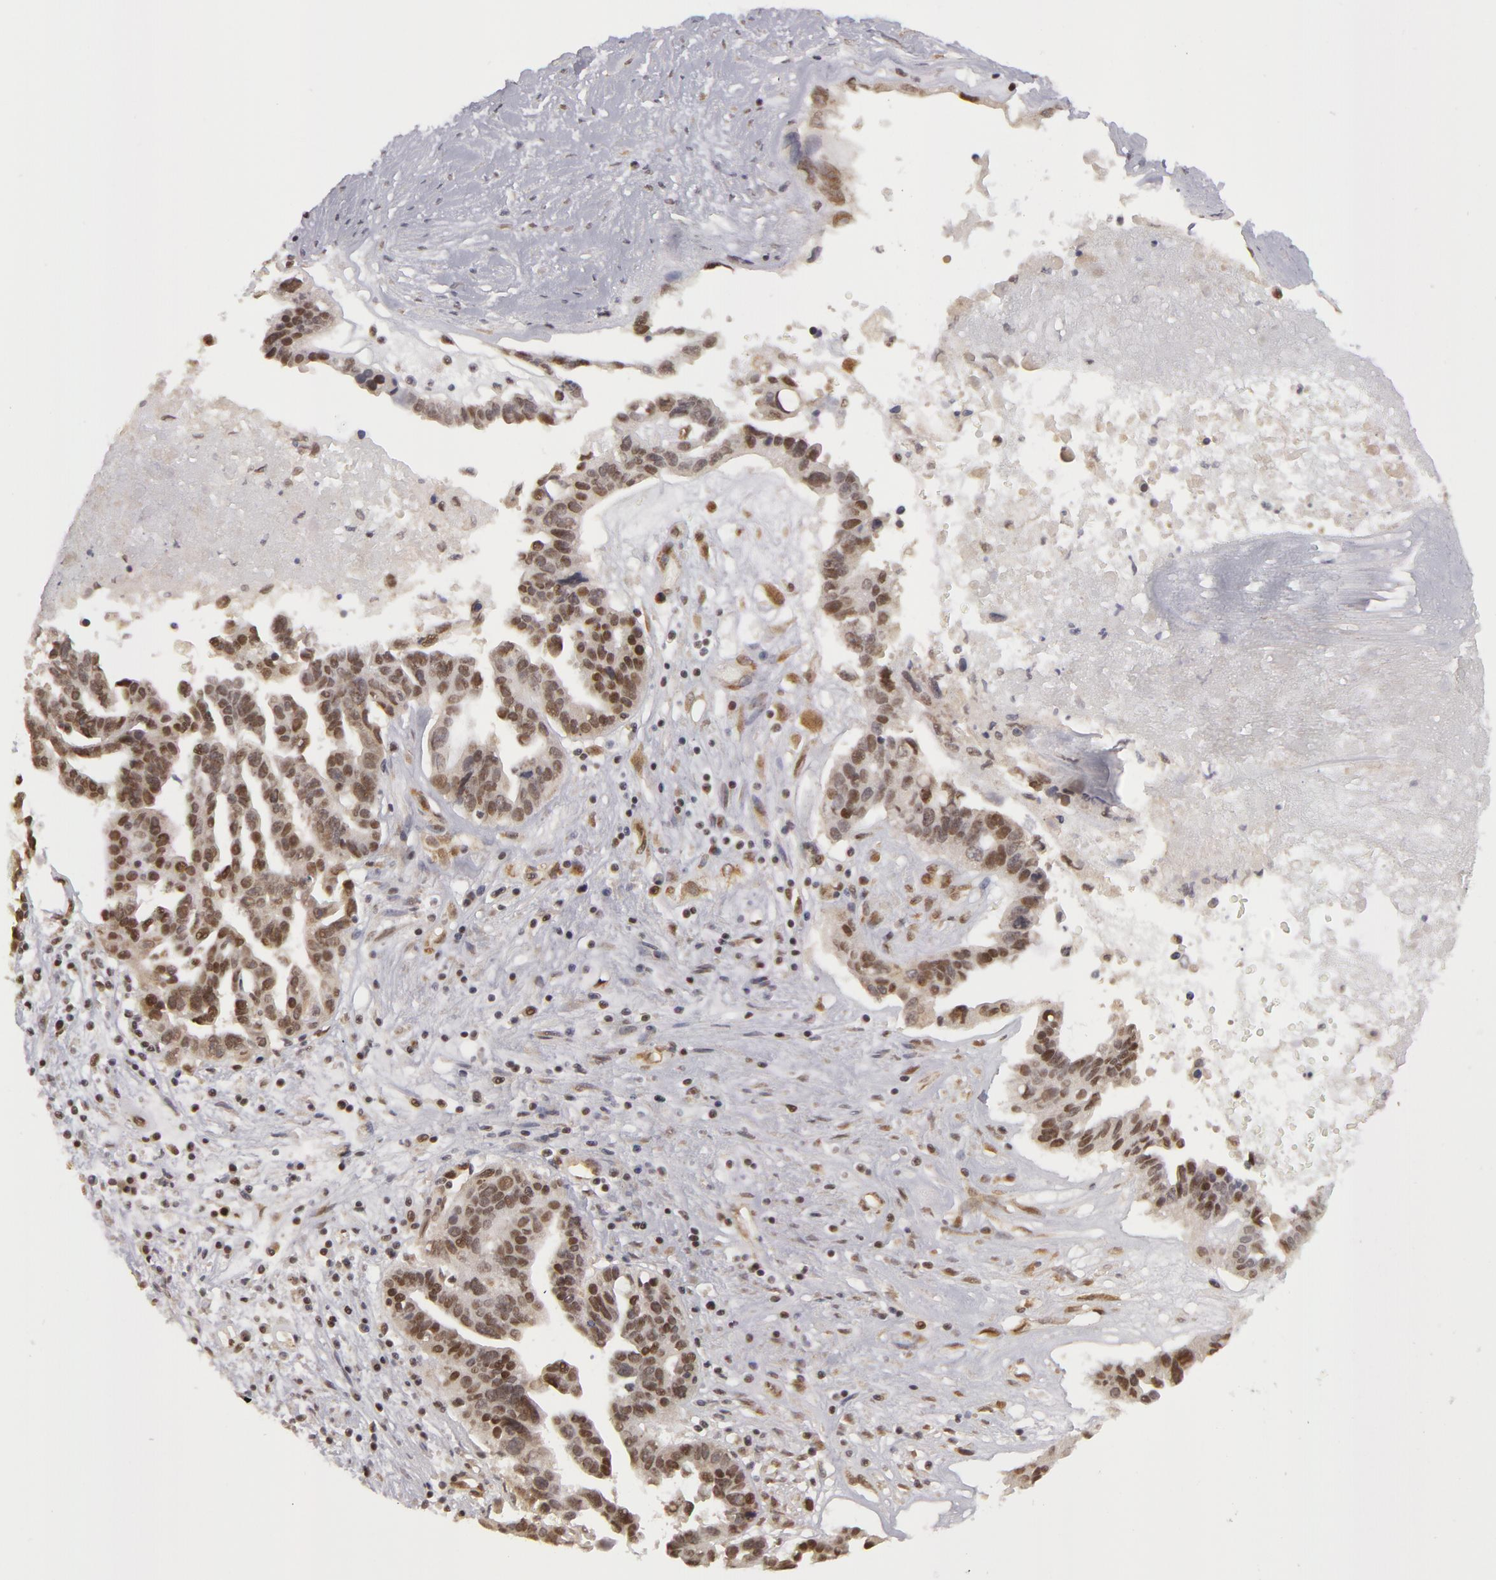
{"staining": {"intensity": "moderate", "quantity": "25%-75%", "location": "nuclear"}, "tissue": "ovarian cancer", "cell_type": "Tumor cells", "image_type": "cancer", "snomed": [{"axis": "morphology", "description": "Carcinoma, endometroid"}, {"axis": "morphology", "description": "Cystadenocarcinoma, serous, NOS"}, {"axis": "topography", "description": "Ovary"}], "caption": "Immunohistochemistry staining of ovarian cancer, which reveals medium levels of moderate nuclear staining in approximately 25%-75% of tumor cells indicating moderate nuclear protein staining. The staining was performed using DAB (3,3'-diaminobenzidine) (brown) for protein detection and nuclei were counterstained in hematoxylin (blue).", "gene": "ZNF133", "patient": {"sex": "female", "age": 45}}